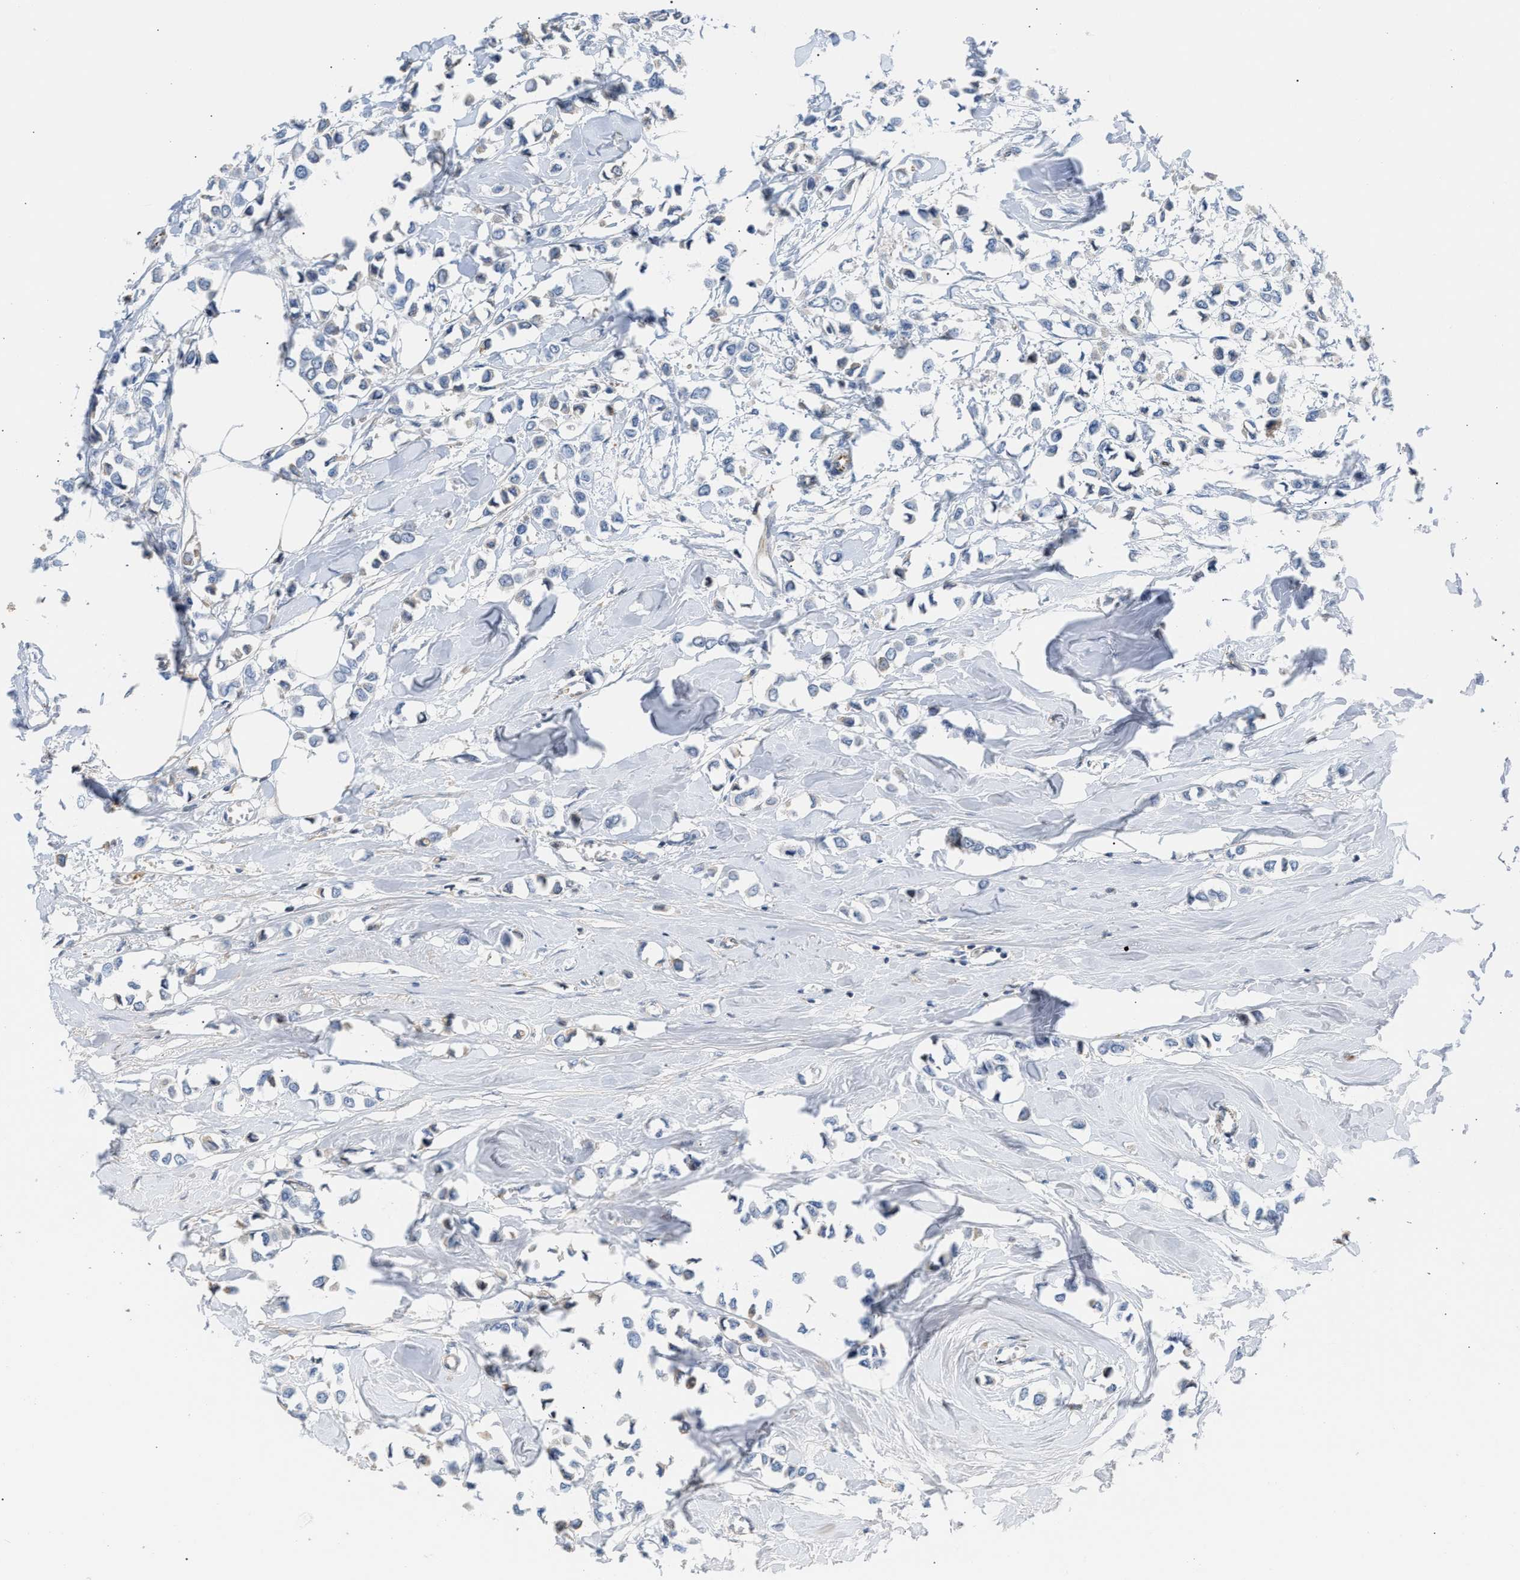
{"staining": {"intensity": "negative", "quantity": "none", "location": "none"}, "tissue": "breast cancer", "cell_type": "Tumor cells", "image_type": "cancer", "snomed": [{"axis": "morphology", "description": "Lobular carcinoma"}, {"axis": "topography", "description": "Breast"}], "caption": "Lobular carcinoma (breast) was stained to show a protein in brown. There is no significant staining in tumor cells. (Brightfield microscopy of DAB immunohistochemistry at high magnification).", "gene": "TFPI", "patient": {"sex": "female", "age": 51}}